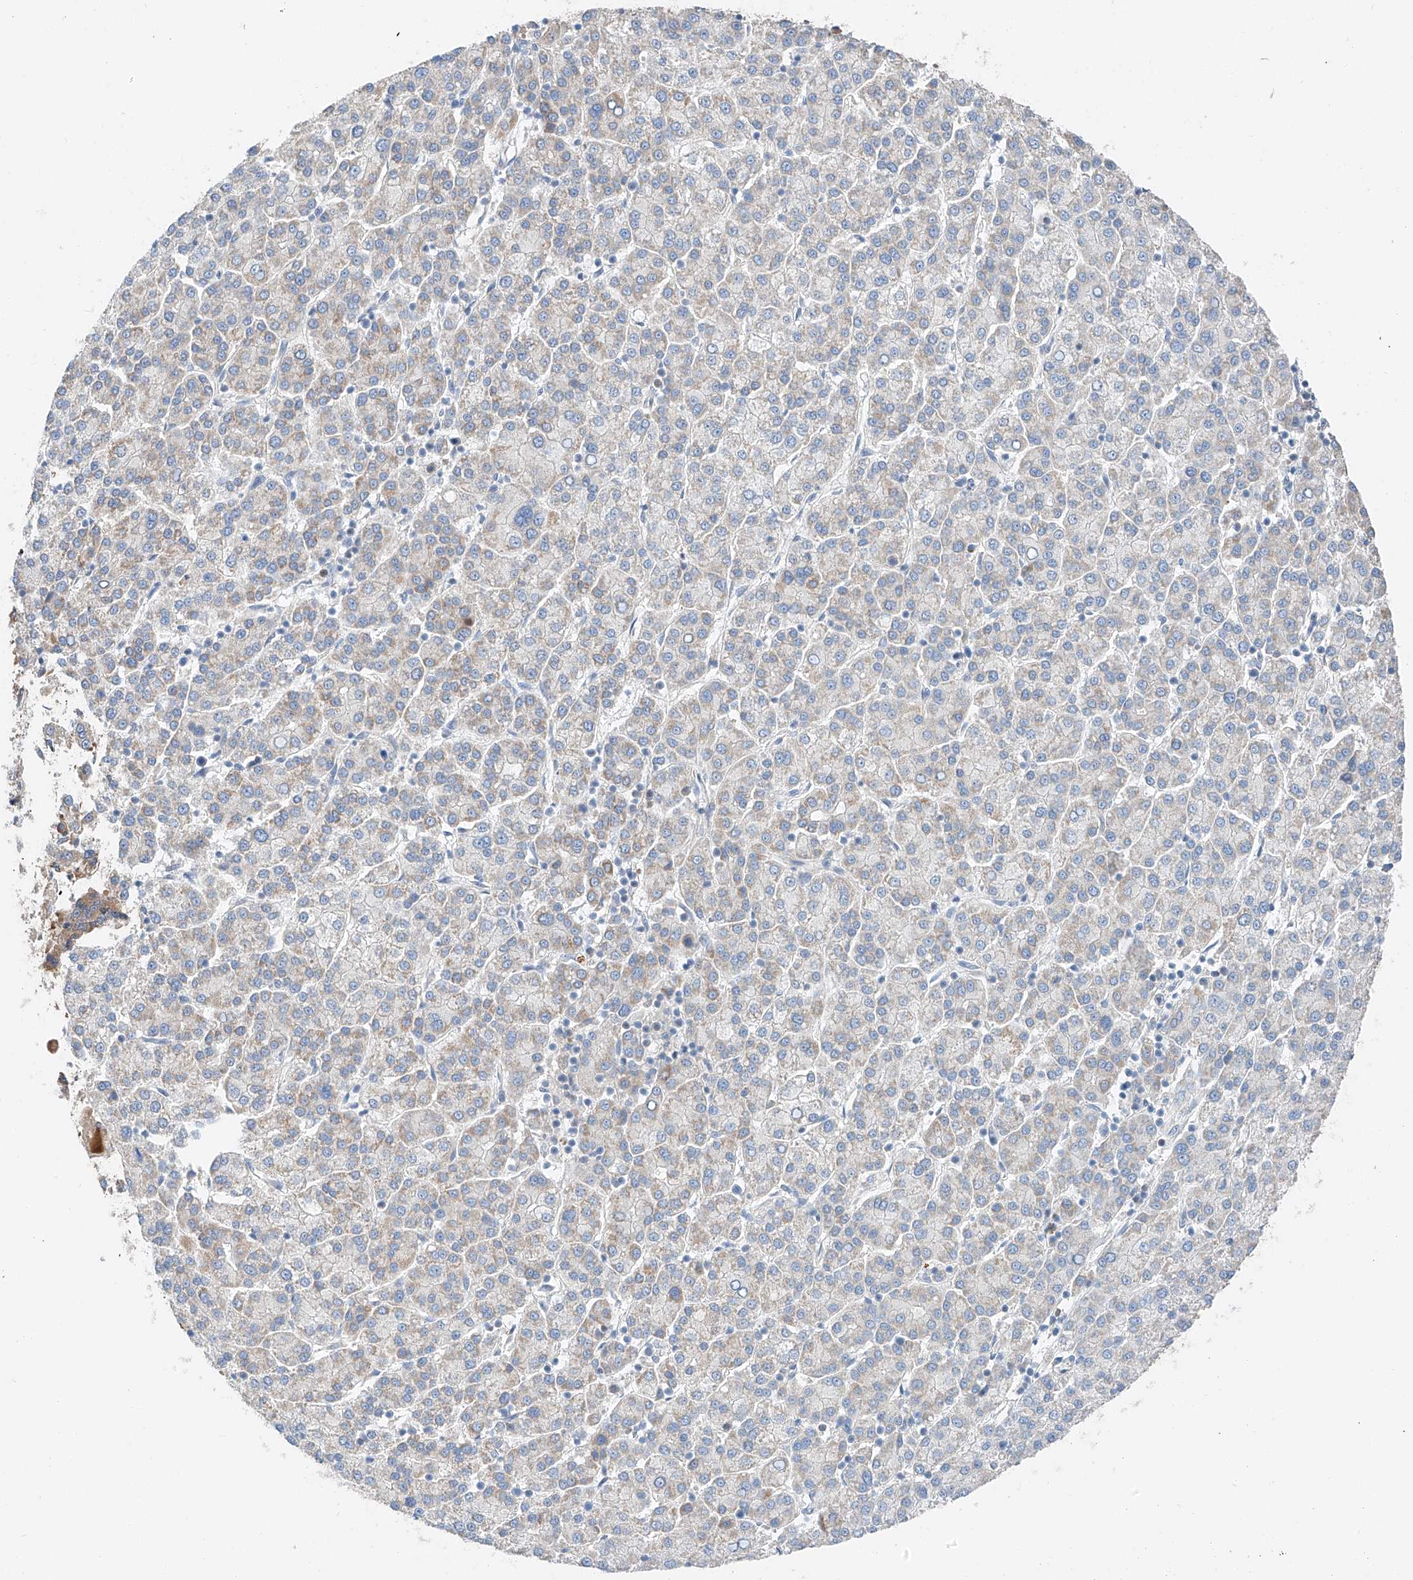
{"staining": {"intensity": "negative", "quantity": "none", "location": "none"}, "tissue": "liver cancer", "cell_type": "Tumor cells", "image_type": "cancer", "snomed": [{"axis": "morphology", "description": "Carcinoma, Hepatocellular, NOS"}, {"axis": "topography", "description": "Liver"}], "caption": "The micrograph demonstrates no staining of tumor cells in hepatocellular carcinoma (liver). Nuclei are stained in blue.", "gene": "RUSC1", "patient": {"sex": "female", "age": 58}}